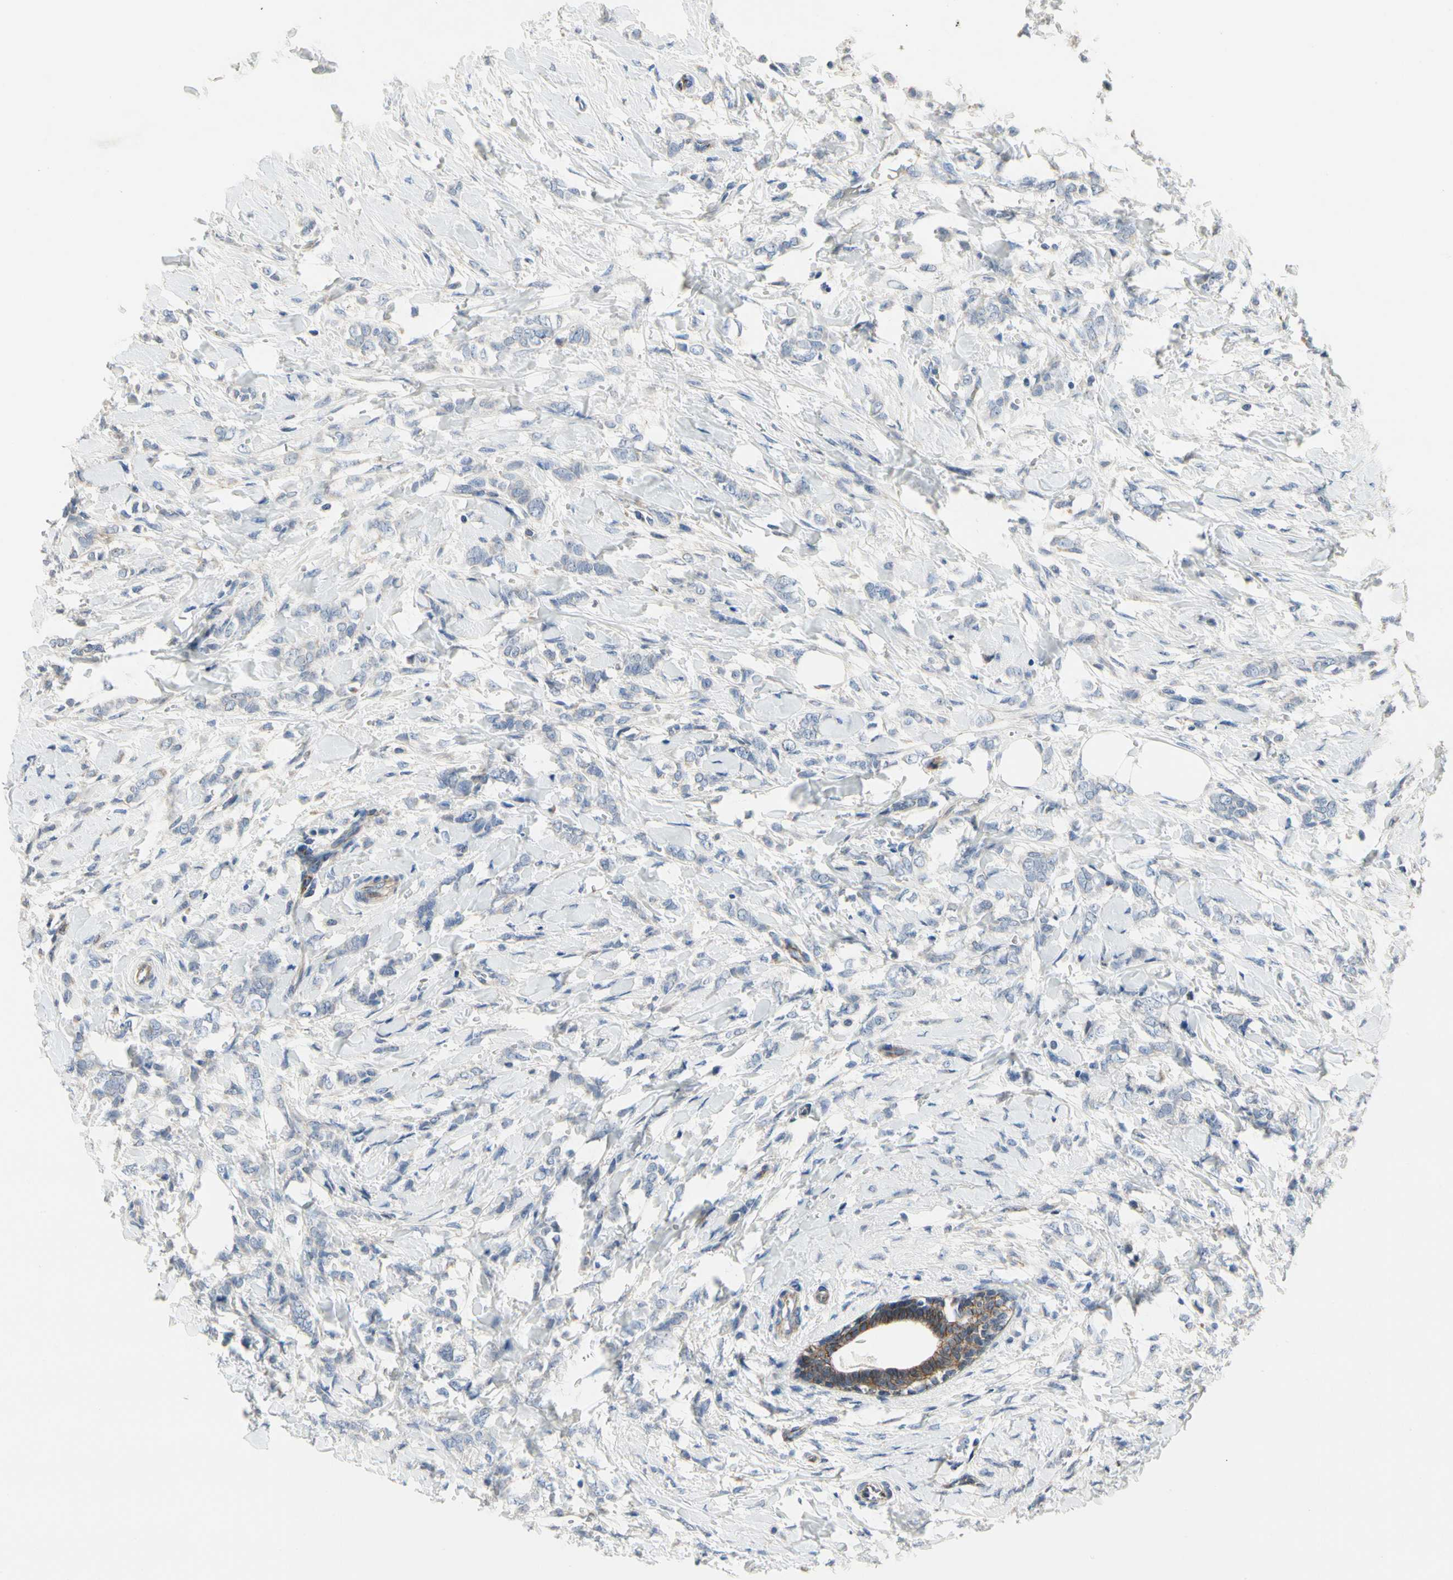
{"staining": {"intensity": "moderate", "quantity": "<25%", "location": "cytoplasmic/membranous"}, "tissue": "breast cancer", "cell_type": "Tumor cells", "image_type": "cancer", "snomed": [{"axis": "morphology", "description": "Lobular carcinoma, in situ"}, {"axis": "morphology", "description": "Lobular carcinoma"}, {"axis": "topography", "description": "Breast"}], "caption": "Immunohistochemical staining of breast cancer (lobular carcinoma) reveals low levels of moderate cytoplasmic/membranous positivity in about <25% of tumor cells. Nuclei are stained in blue.", "gene": "LGR6", "patient": {"sex": "female", "age": 41}}